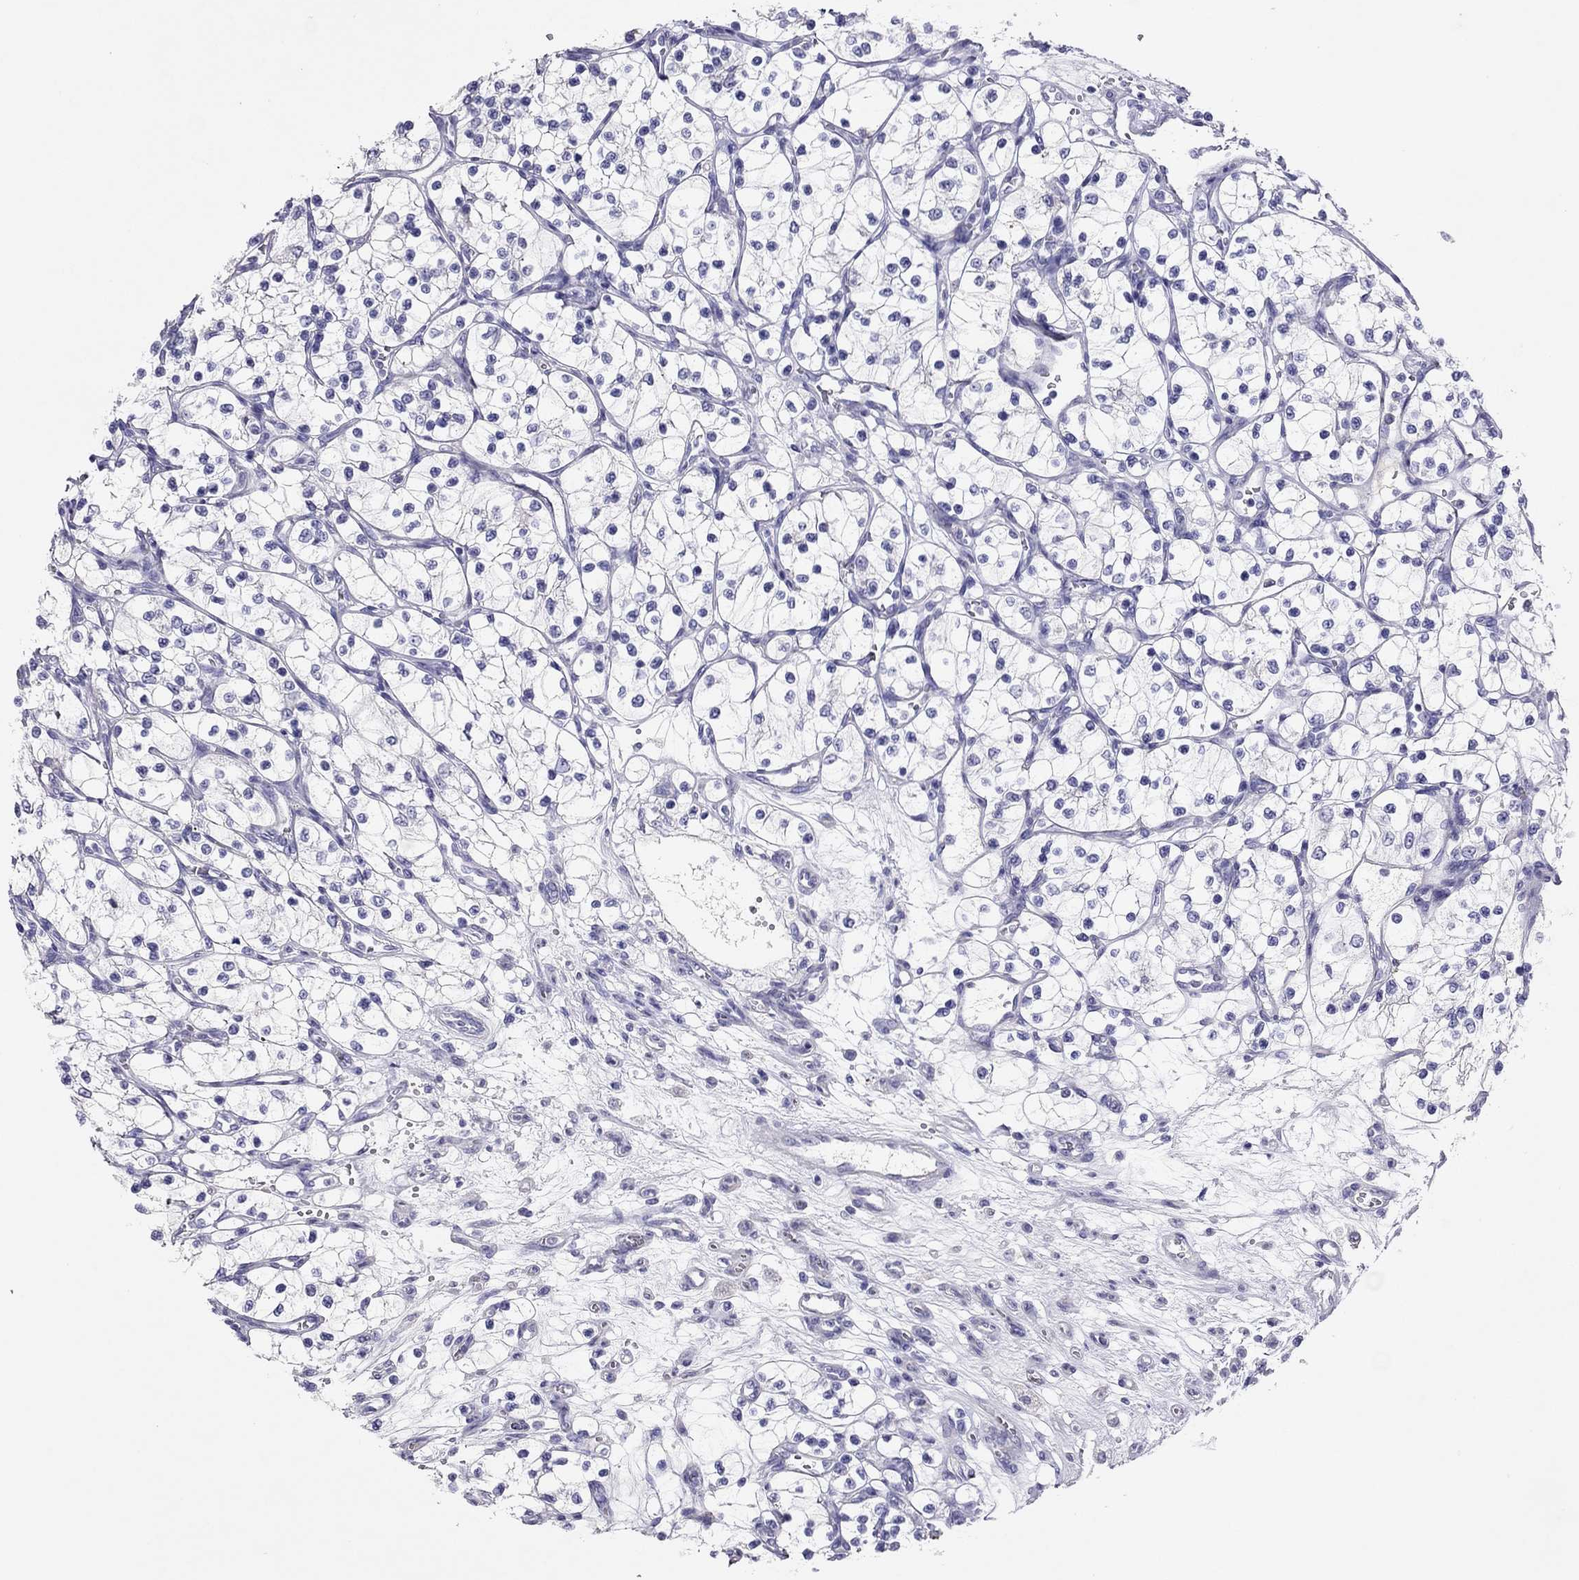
{"staining": {"intensity": "negative", "quantity": "none", "location": "none"}, "tissue": "renal cancer", "cell_type": "Tumor cells", "image_type": "cancer", "snomed": [{"axis": "morphology", "description": "Adenocarcinoma, NOS"}, {"axis": "topography", "description": "Kidney"}], "caption": "Immunohistochemistry (IHC) histopathology image of human renal adenocarcinoma stained for a protein (brown), which displays no expression in tumor cells. Nuclei are stained in blue.", "gene": "CAPNS2", "patient": {"sex": "female", "age": 69}}